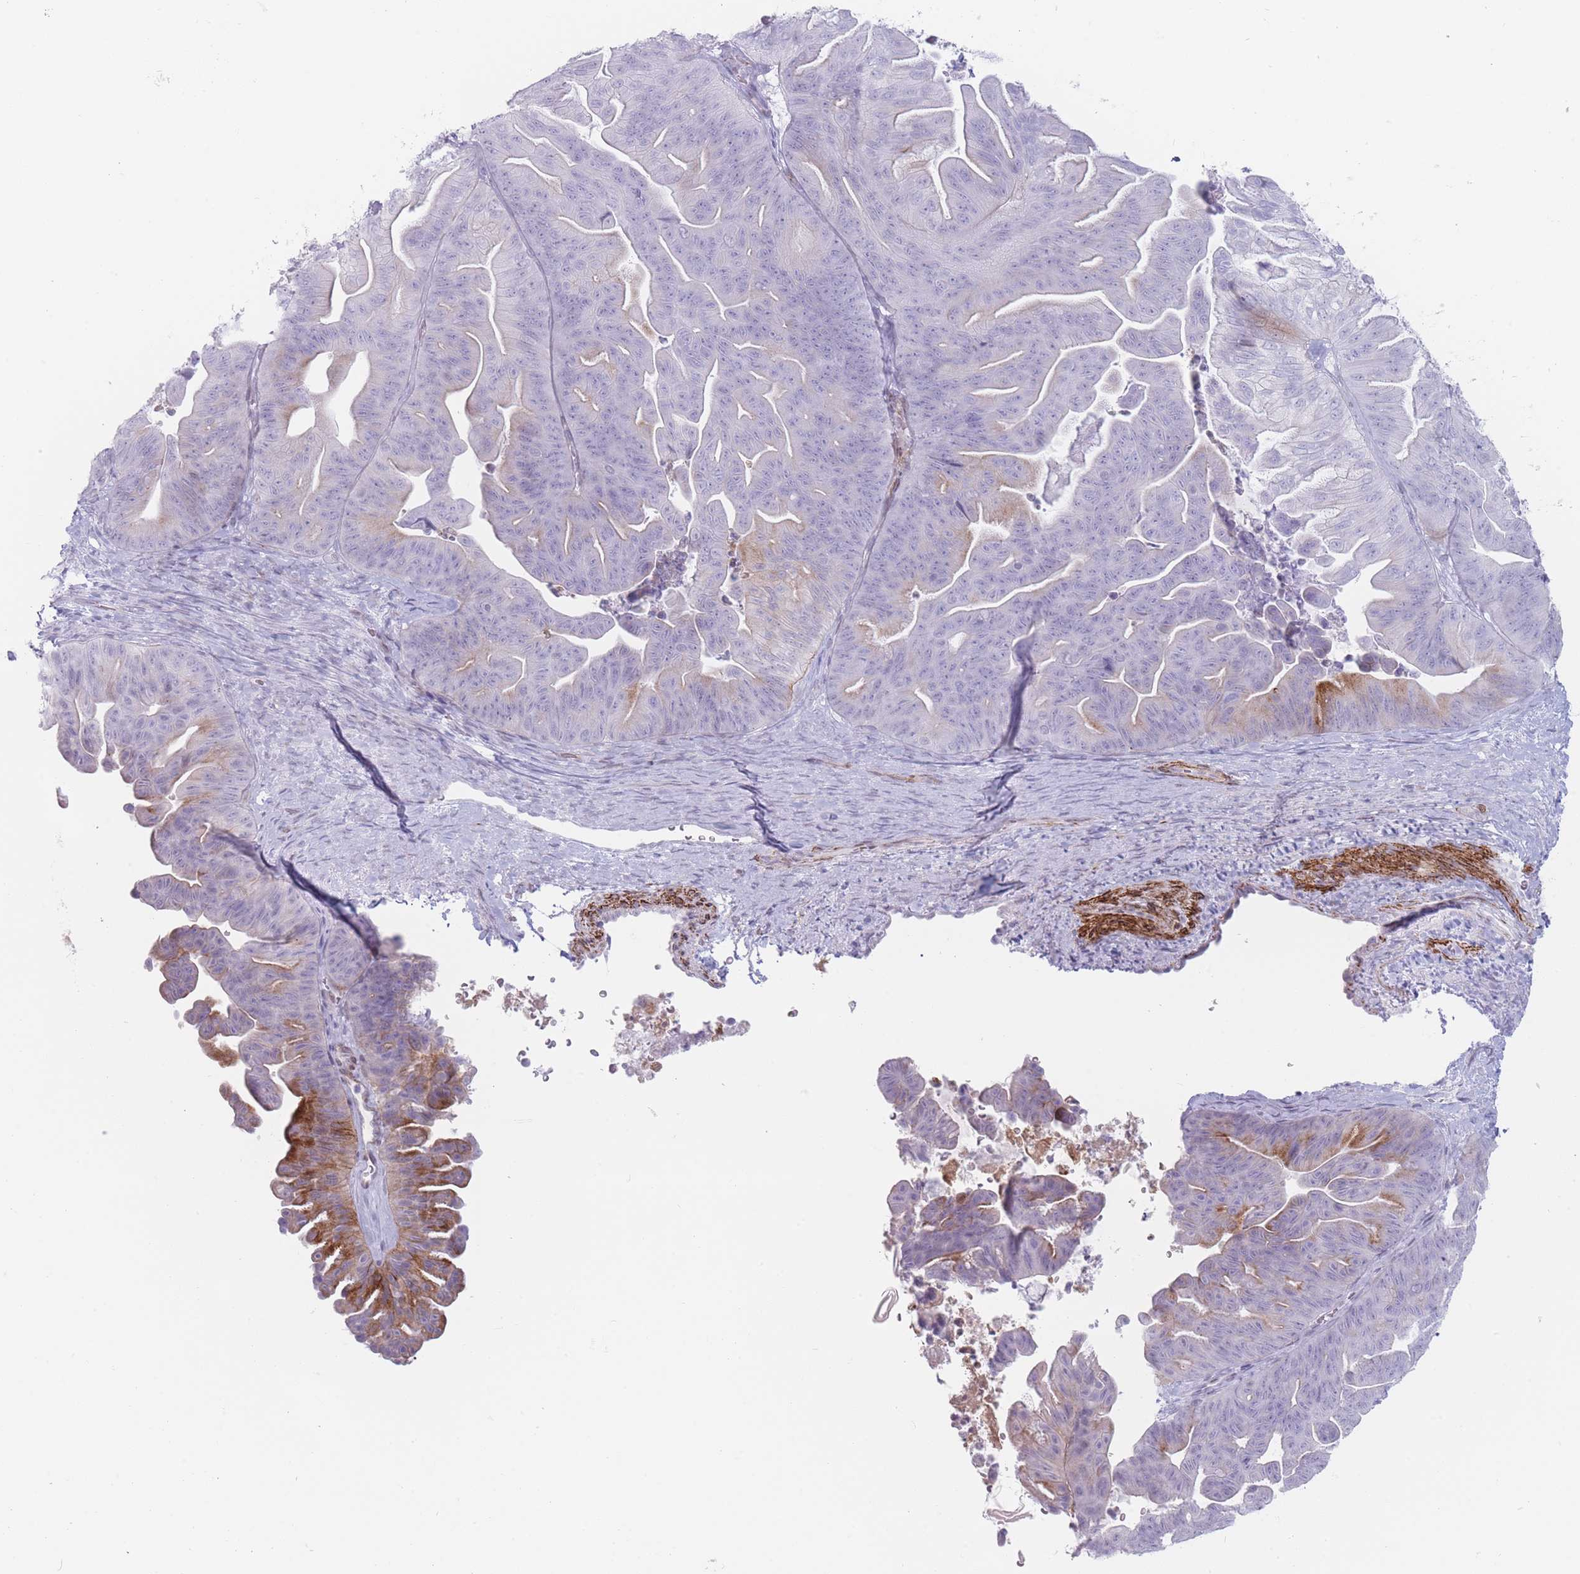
{"staining": {"intensity": "moderate", "quantity": "<25%", "location": "cytoplasmic/membranous"}, "tissue": "ovarian cancer", "cell_type": "Tumor cells", "image_type": "cancer", "snomed": [{"axis": "morphology", "description": "Cystadenocarcinoma, mucinous, NOS"}, {"axis": "topography", "description": "Ovary"}], "caption": "Ovarian cancer (mucinous cystadenocarcinoma) tissue reveals moderate cytoplasmic/membranous positivity in approximately <25% of tumor cells The staining is performed using DAB (3,3'-diaminobenzidine) brown chromogen to label protein expression. The nuclei are counter-stained blue using hematoxylin.", "gene": "IFNA6", "patient": {"sex": "female", "age": 67}}